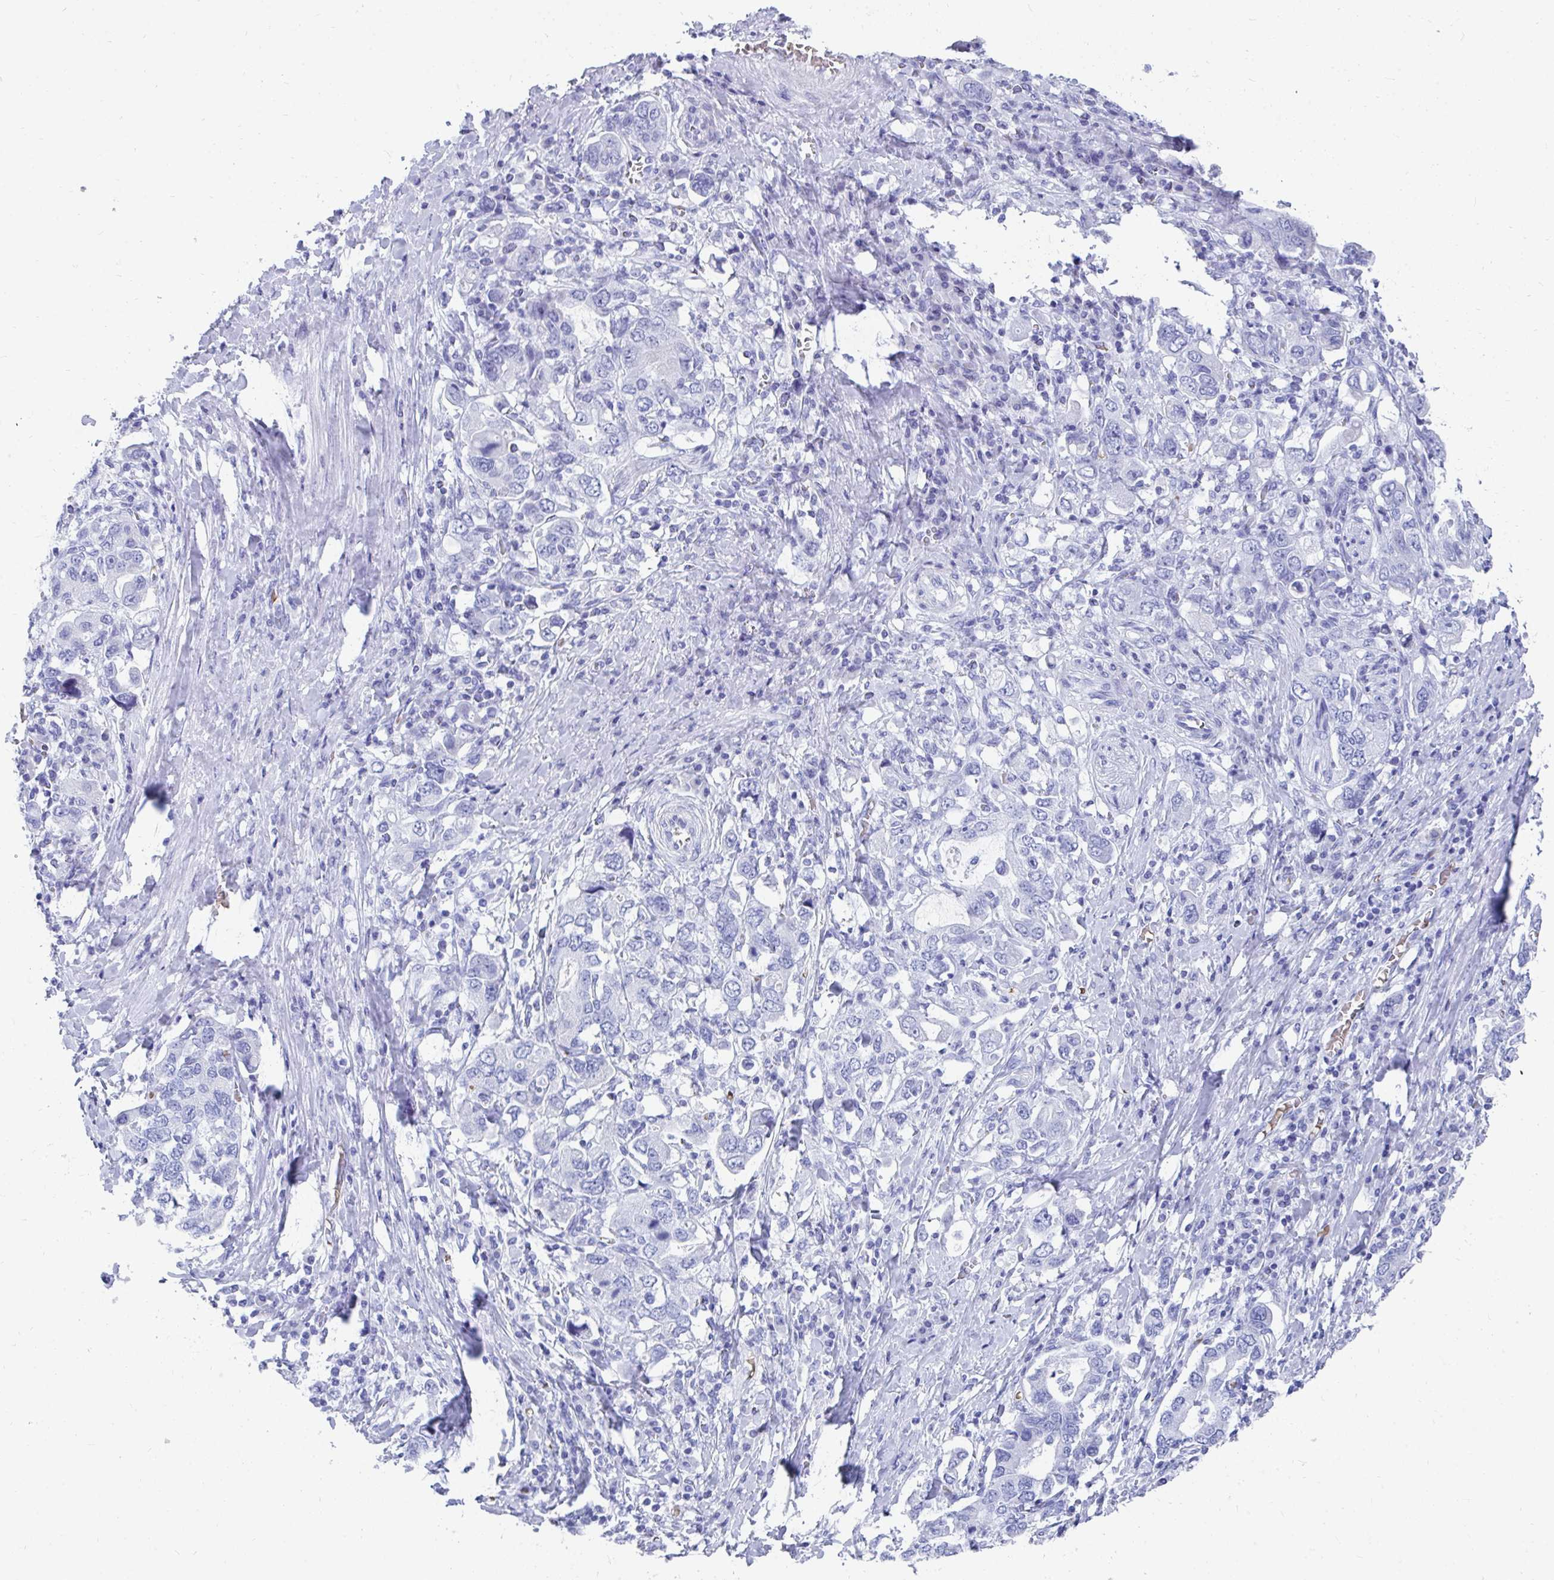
{"staining": {"intensity": "negative", "quantity": "none", "location": "none"}, "tissue": "stomach cancer", "cell_type": "Tumor cells", "image_type": "cancer", "snomed": [{"axis": "morphology", "description": "Adenocarcinoma, NOS"}, {"axis": "topography", "description": "Stomach, upper"}, {"axis": "topography", "description": "Stomach"}], "caption": "DAB (3,3'-diaminobenzidine) immunohistochemical staining of stomach cancer (adenocarcinoma) reveals no significant staining in tumor cells.", "gene": "MROH2B", "patient": {"sex": "male", "age": 62}}